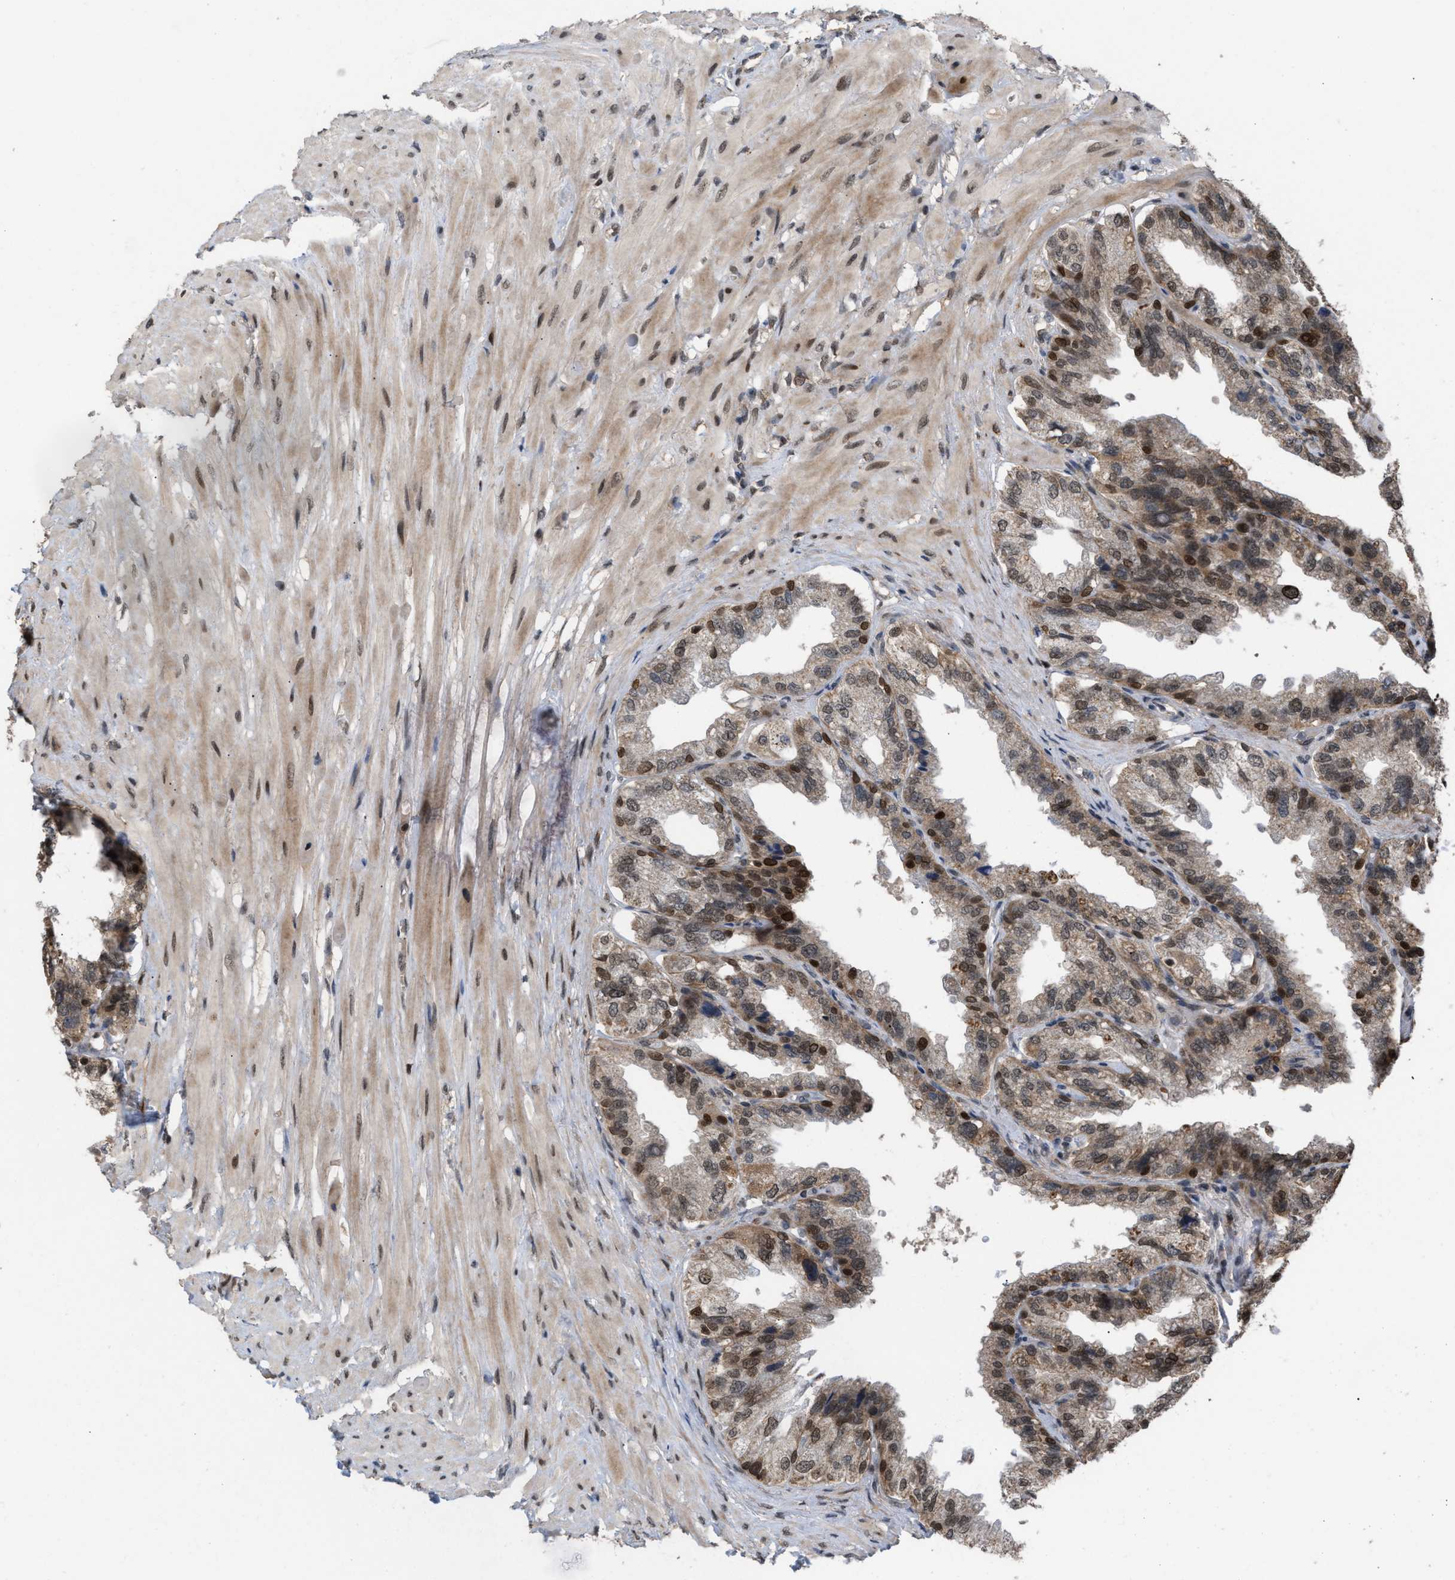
{"staining": {"intensity": "moderate", "quantity": "25%-75%", "location": "cytoplasmic/membranous,nuclear"}, "tissue": "seminal vesicle", "cell_type": "Glandular cells", "image_type": "normal", "snomed": [{"axis": "morphology", "description": "Normal tissue, NOS"}, {"axis": "topography", "description": "Seminal veicle"}], "caption": "Immunohistochemistry micrograph of benign seminal vesicle: seminal vesicle stained using immunohistochemistry demonstrates medium levels of moderate protein expression localized specifically in the cytoplasmic/membranous,nuclear of glandular cells, appearing as a cytoplasmic/membranous,nuclear brown color.", "gene": "C9orf78", "patient": {"sex": "male", "age": 68}}